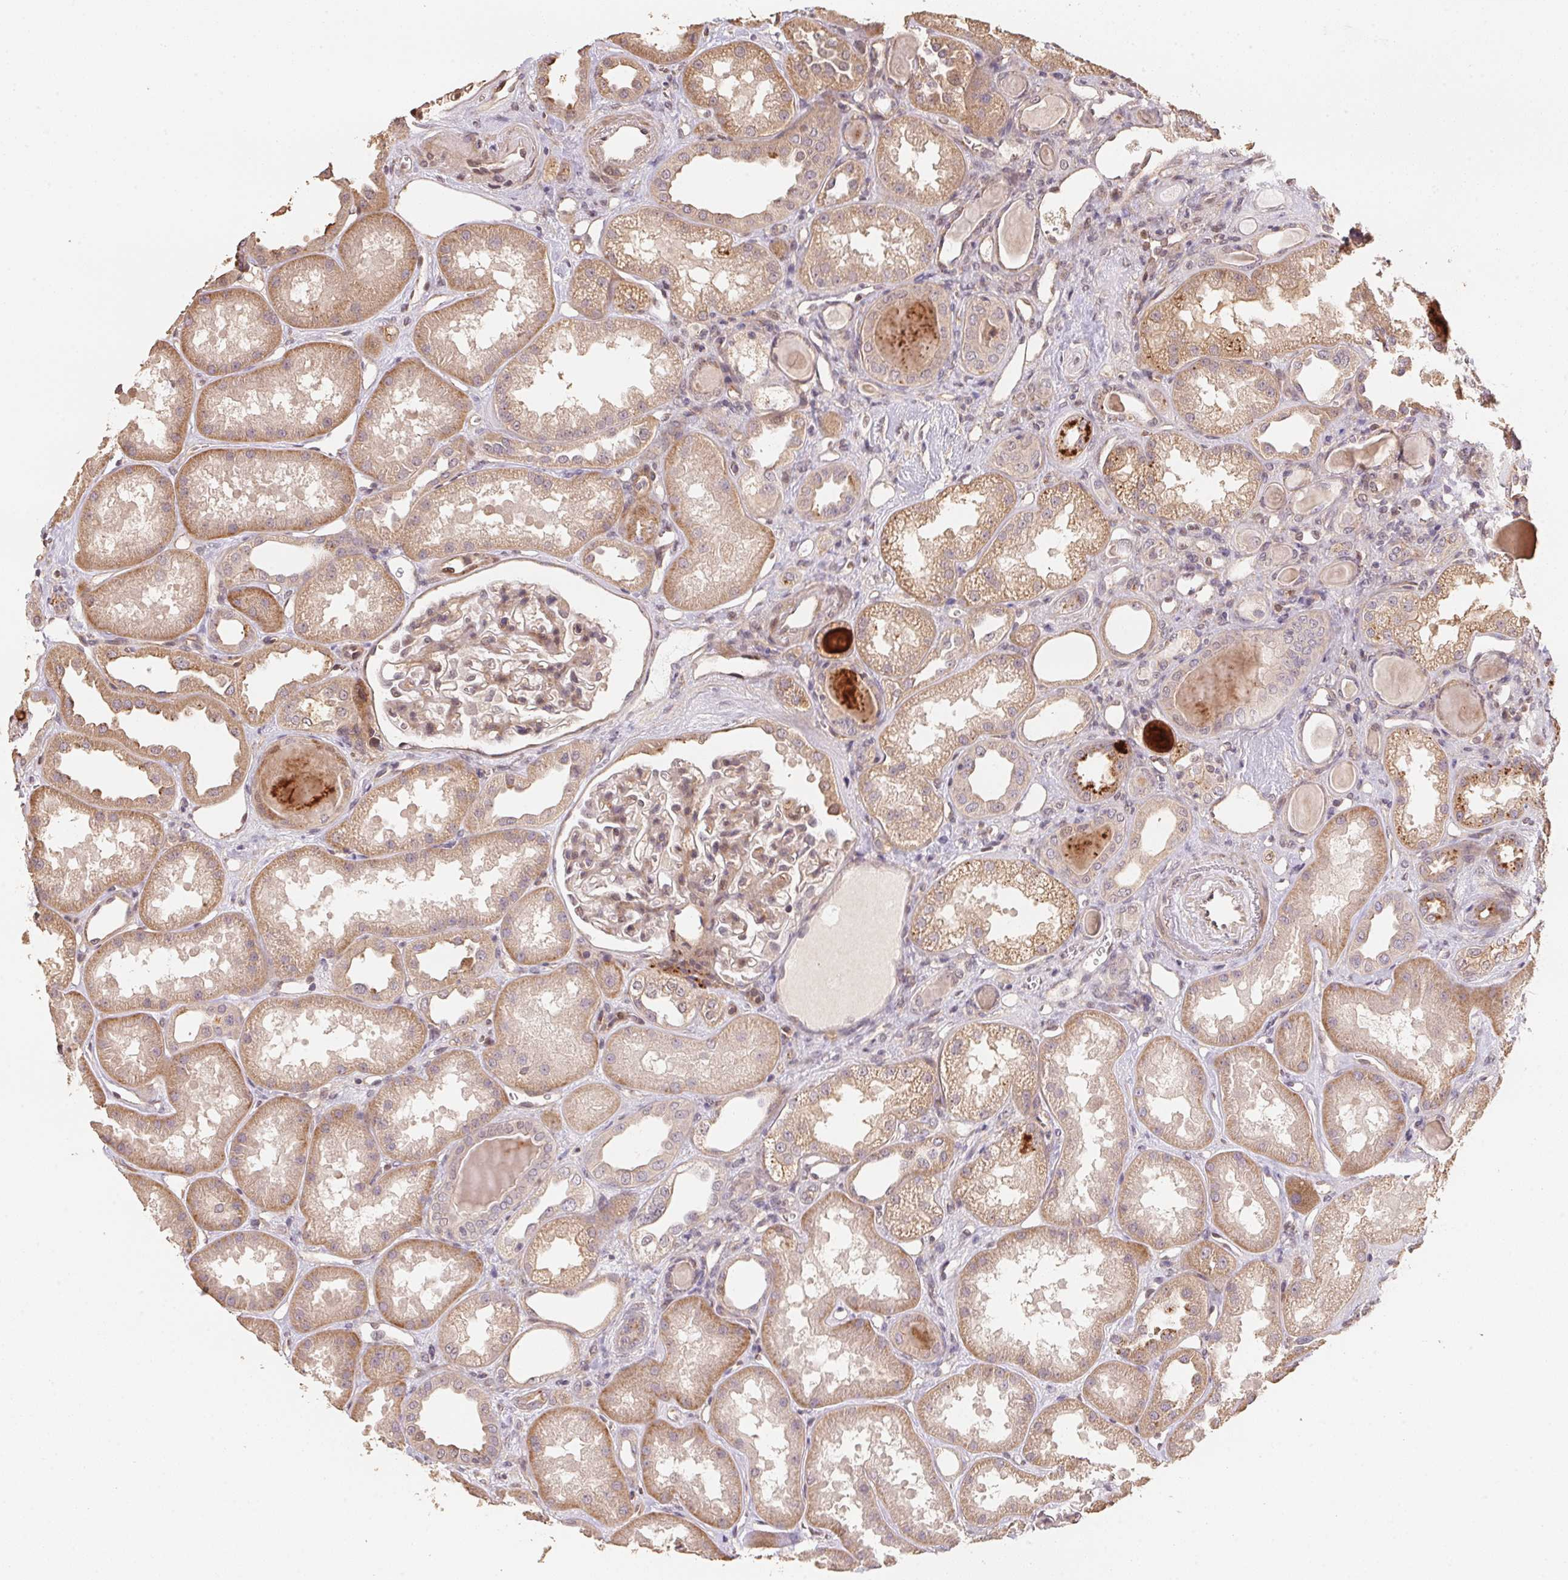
{"staining": {"intensity": "weak", "quantity": "25%-75%", "location": "cytoplasmic/membranous"}, "tissue": "kidney", "cell_type": "Cells in glomeruli", "image_type": "normal", "snomed": [{"axis": "morphology", "description": "Normal tissue, NOS"}, {"axis": "topography", "description": "Kidney"}], "caption": "Brown immunohistochemical staining in unremarkable human kidney displays weak cytoplasmic/membranous positivity in about 25%-75% of cells in glomeruli.", "gene": "TMEM222", "patient": {"sex": "male", "age": 61}}